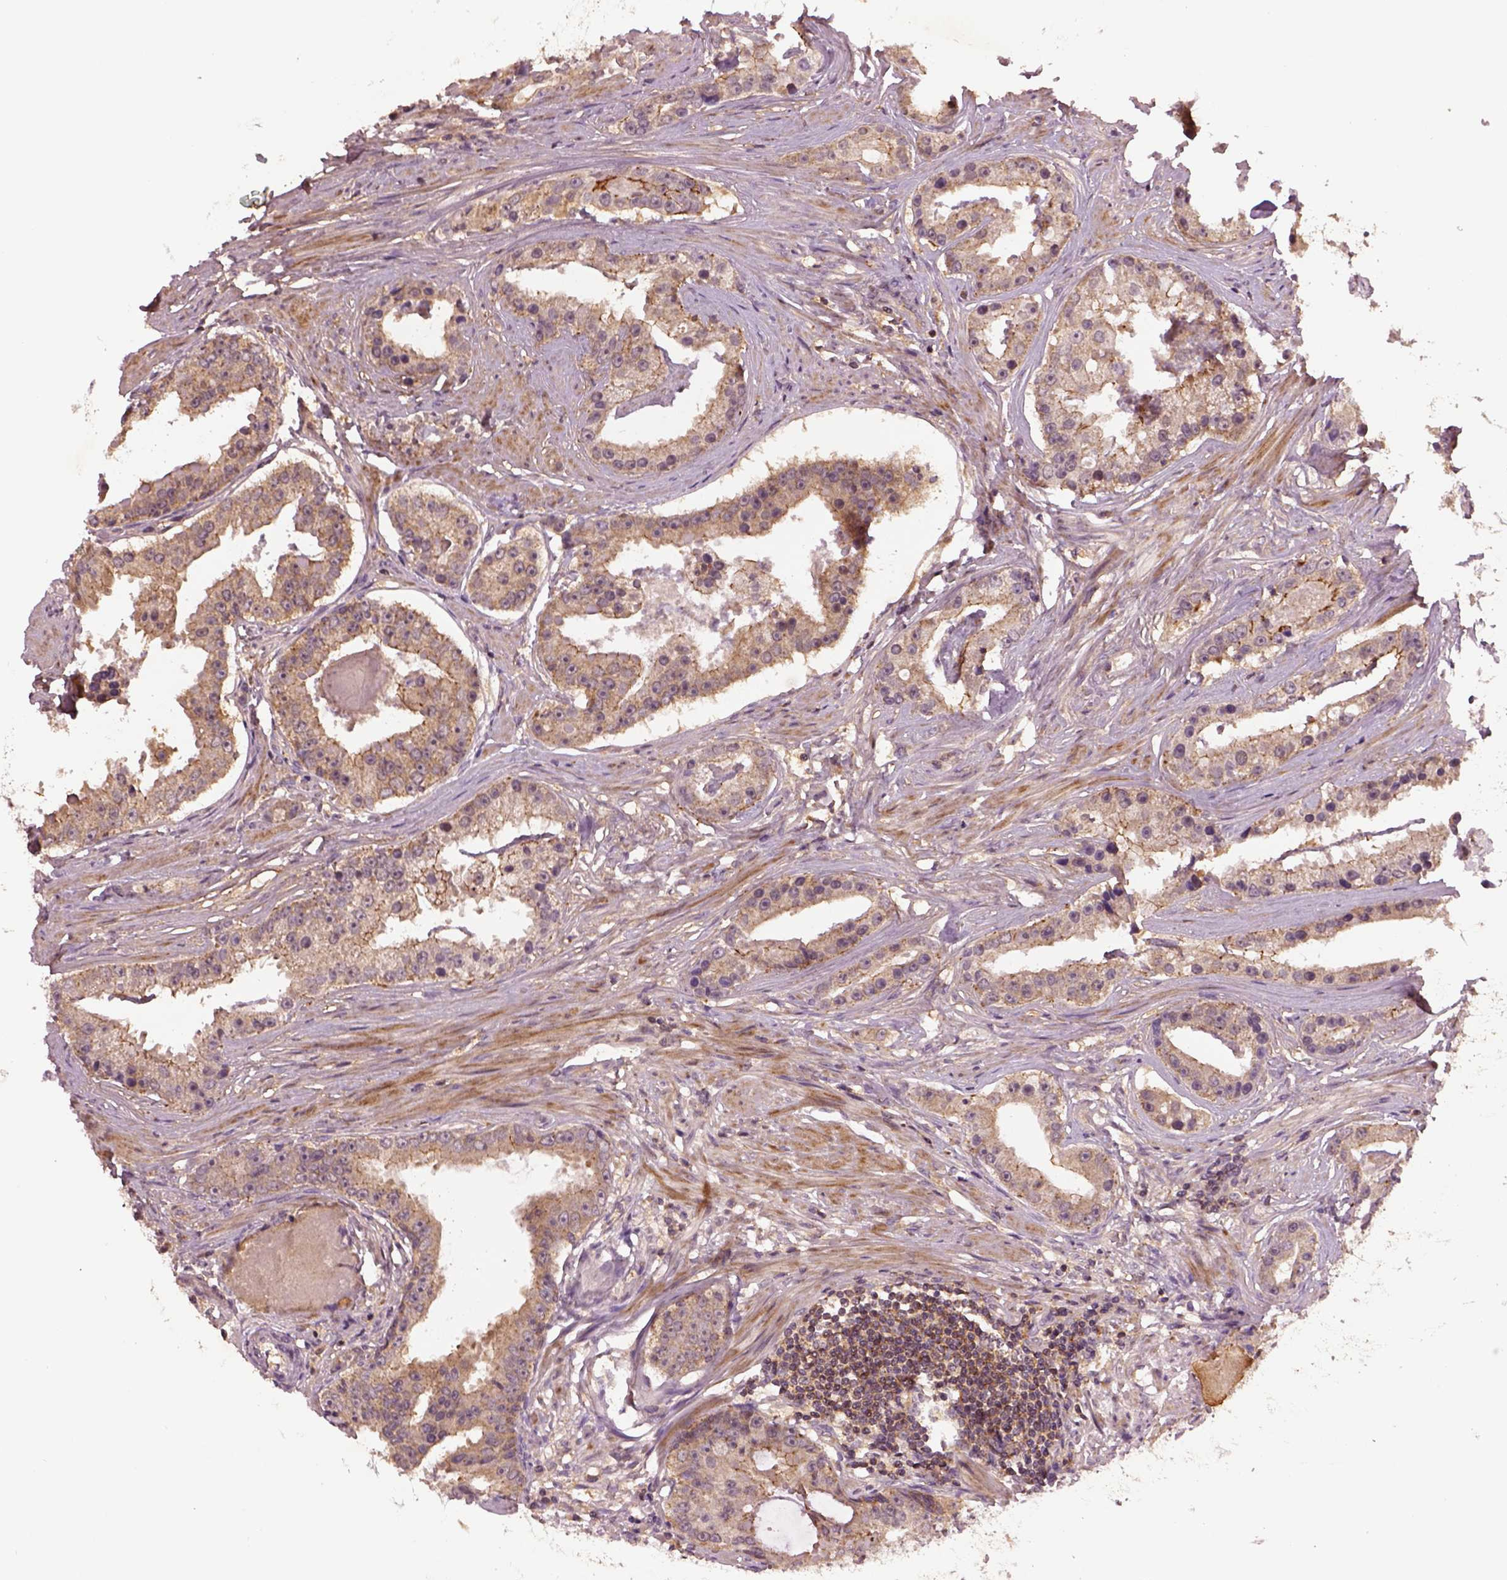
{"staining": {"intensity": "weak", "quantity": ">75%", "location": "cytoplasmic/membranous"}, "tissue": "prostate cancer", "cell_type": "Tumor cells", "image_type": "cancer", "snomed": [{"axis": "morphology", "description": "Adenocarcinoma, NOS"}, {"axis": "topography", "description": "Prostate and seminal vesicle, NOS"}, {"axis": "topography", "description": "Prostate"}], "caption": "Adenocarcinoma (prostate) was stained to show a protein in brown. There is low levels of weak cytoplasmic/membranous staining in about >75% of tumor cells.", "gene": "MTHFS", "patient": {"sex": "male", "age": 44}}